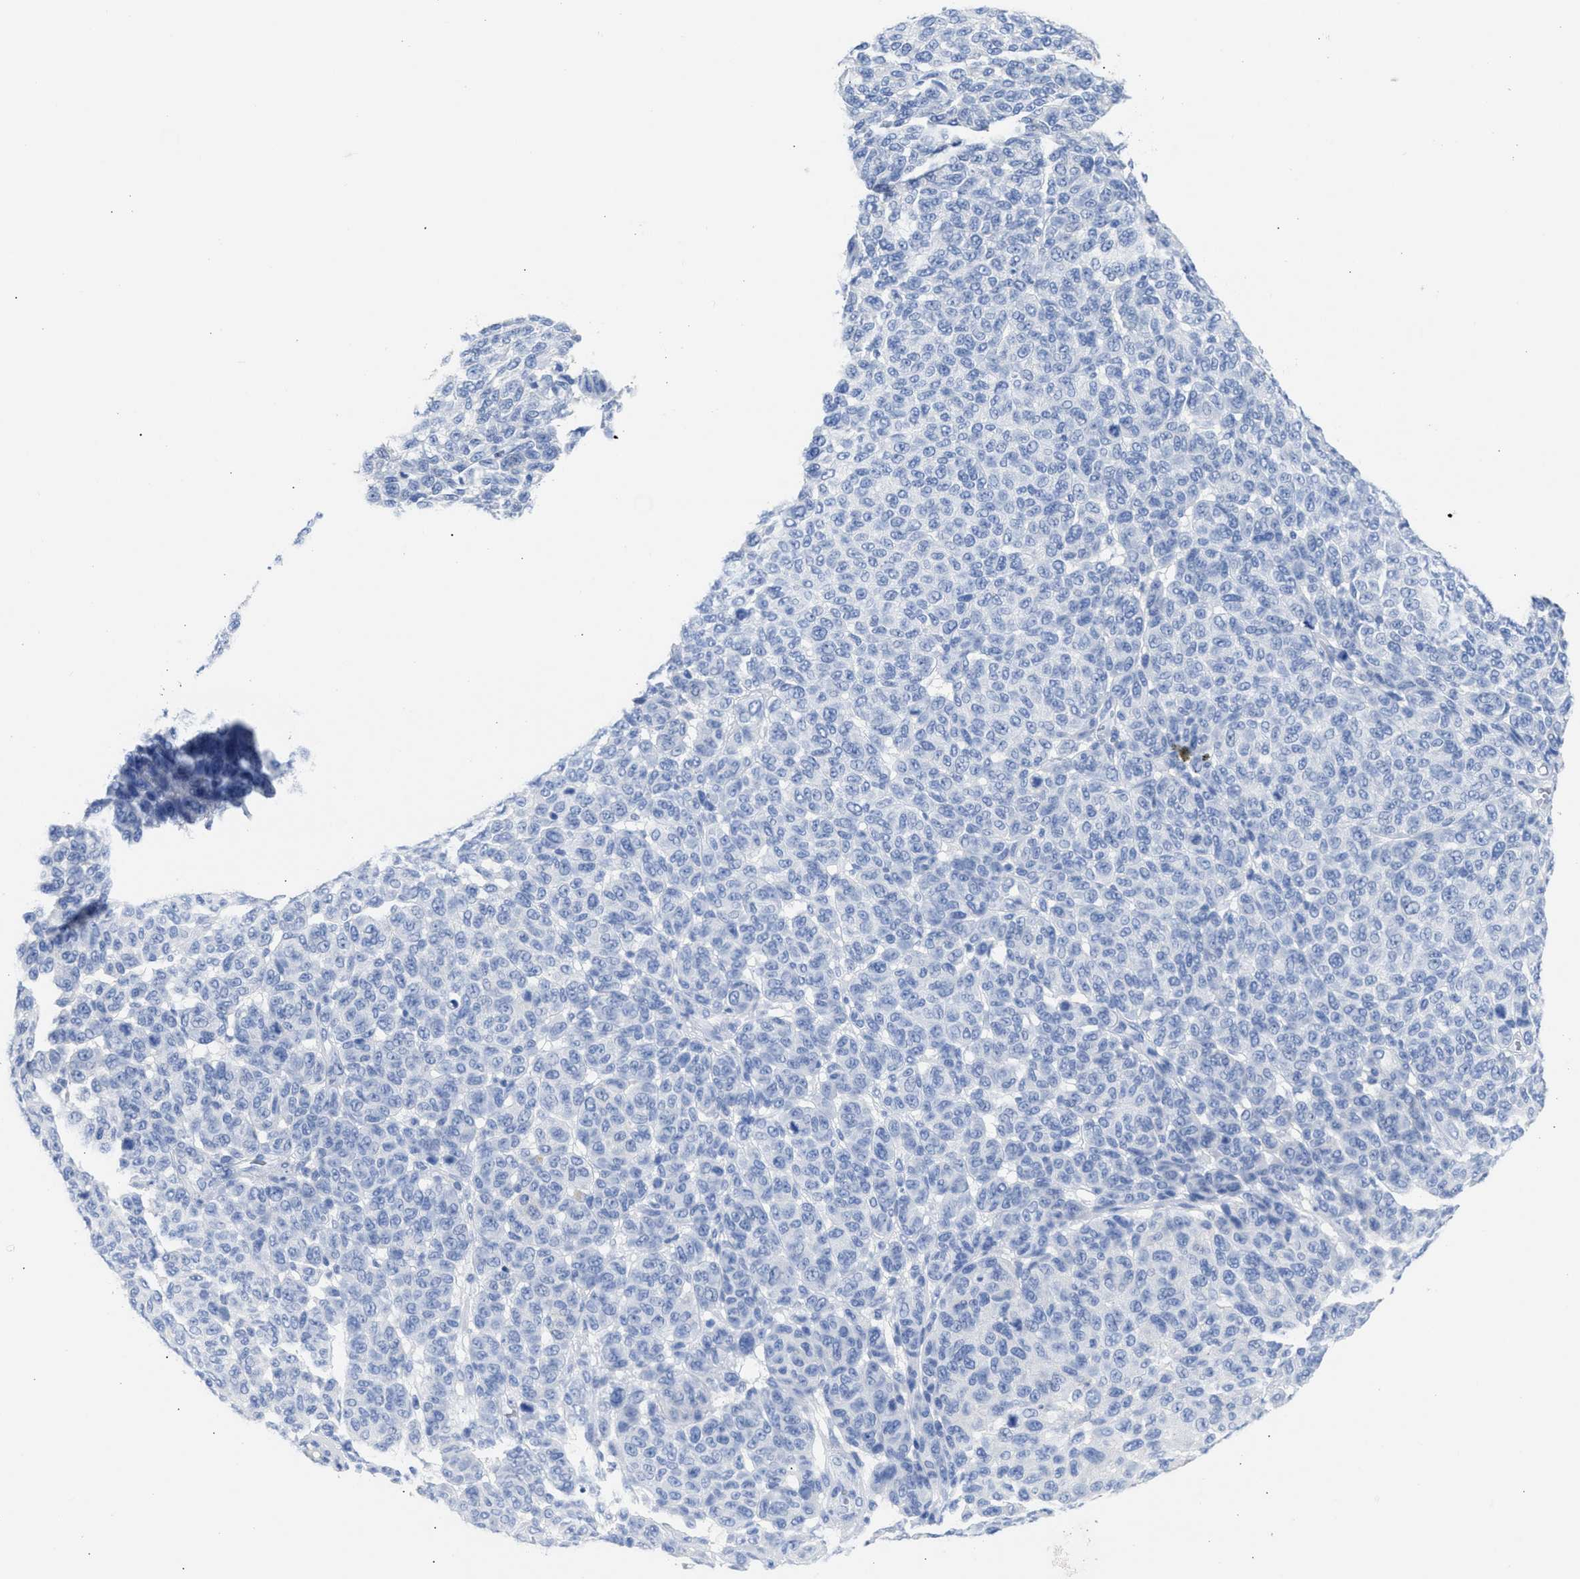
{"staining": {"intensity": "negative", "quantity": "none", "location": "none"}, "tissue": "melanoma", "cell_type": "Tumor cells", "image_type": "cancer", "snomed": [{"axis": "morphology", "description": "Malignant melanoma, NOS"}, {"axis": "topography", "description": "Skin"}], "caption": "Immunohistochemical staining of malignant melanoma exhibits no significant expression in tumor cells.", "gene": "NCAM1", "patient": {"sex": "male", "age": 59}}